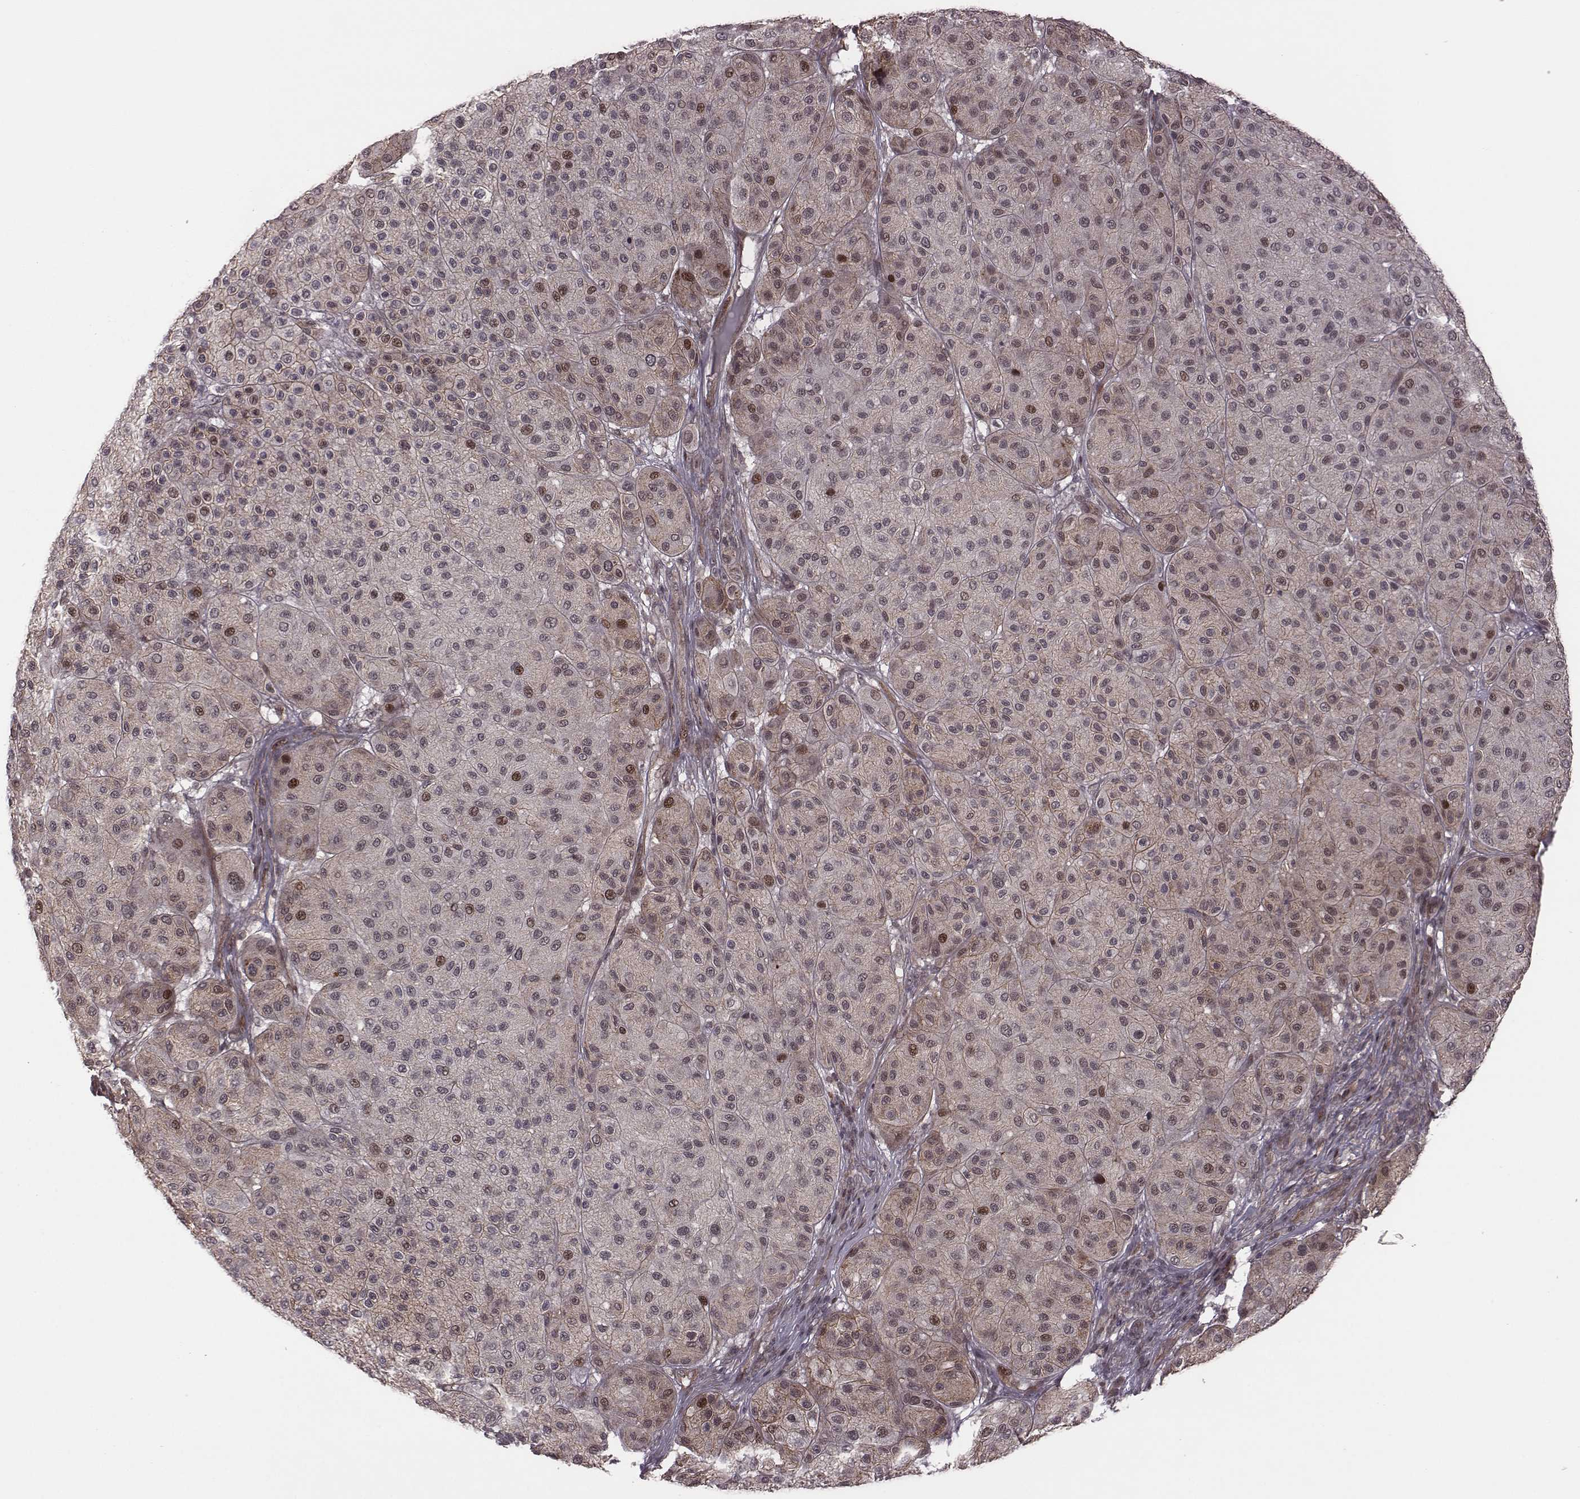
{"staining": {"intensity": "moderate", "quantity": "<25%", "location": "nuclear"}, "tissue": "melanoma", "cell_type": "Tumor cells", "image_type": "cancer", "snomed": [{"axis": "morphology", "description": "Malignant melanoma, Metastatic site"}, {"axis": "topography", "description": "Smooth muscle"}], "caption": "The photomicrograph demonstrates immunohistochemical staining of melanoma. There is moderate nuclear staining is present in about <25% of tumor cells. The staining was performed using DAB (3,3'-diaminobenzidine) to visualize the protein expression in brown, while the nuclei were stained in blue with hematoxylin (Magnification: 20x).", "gene": "RPL3", "patient": {"sex": "male", "age": 41}}